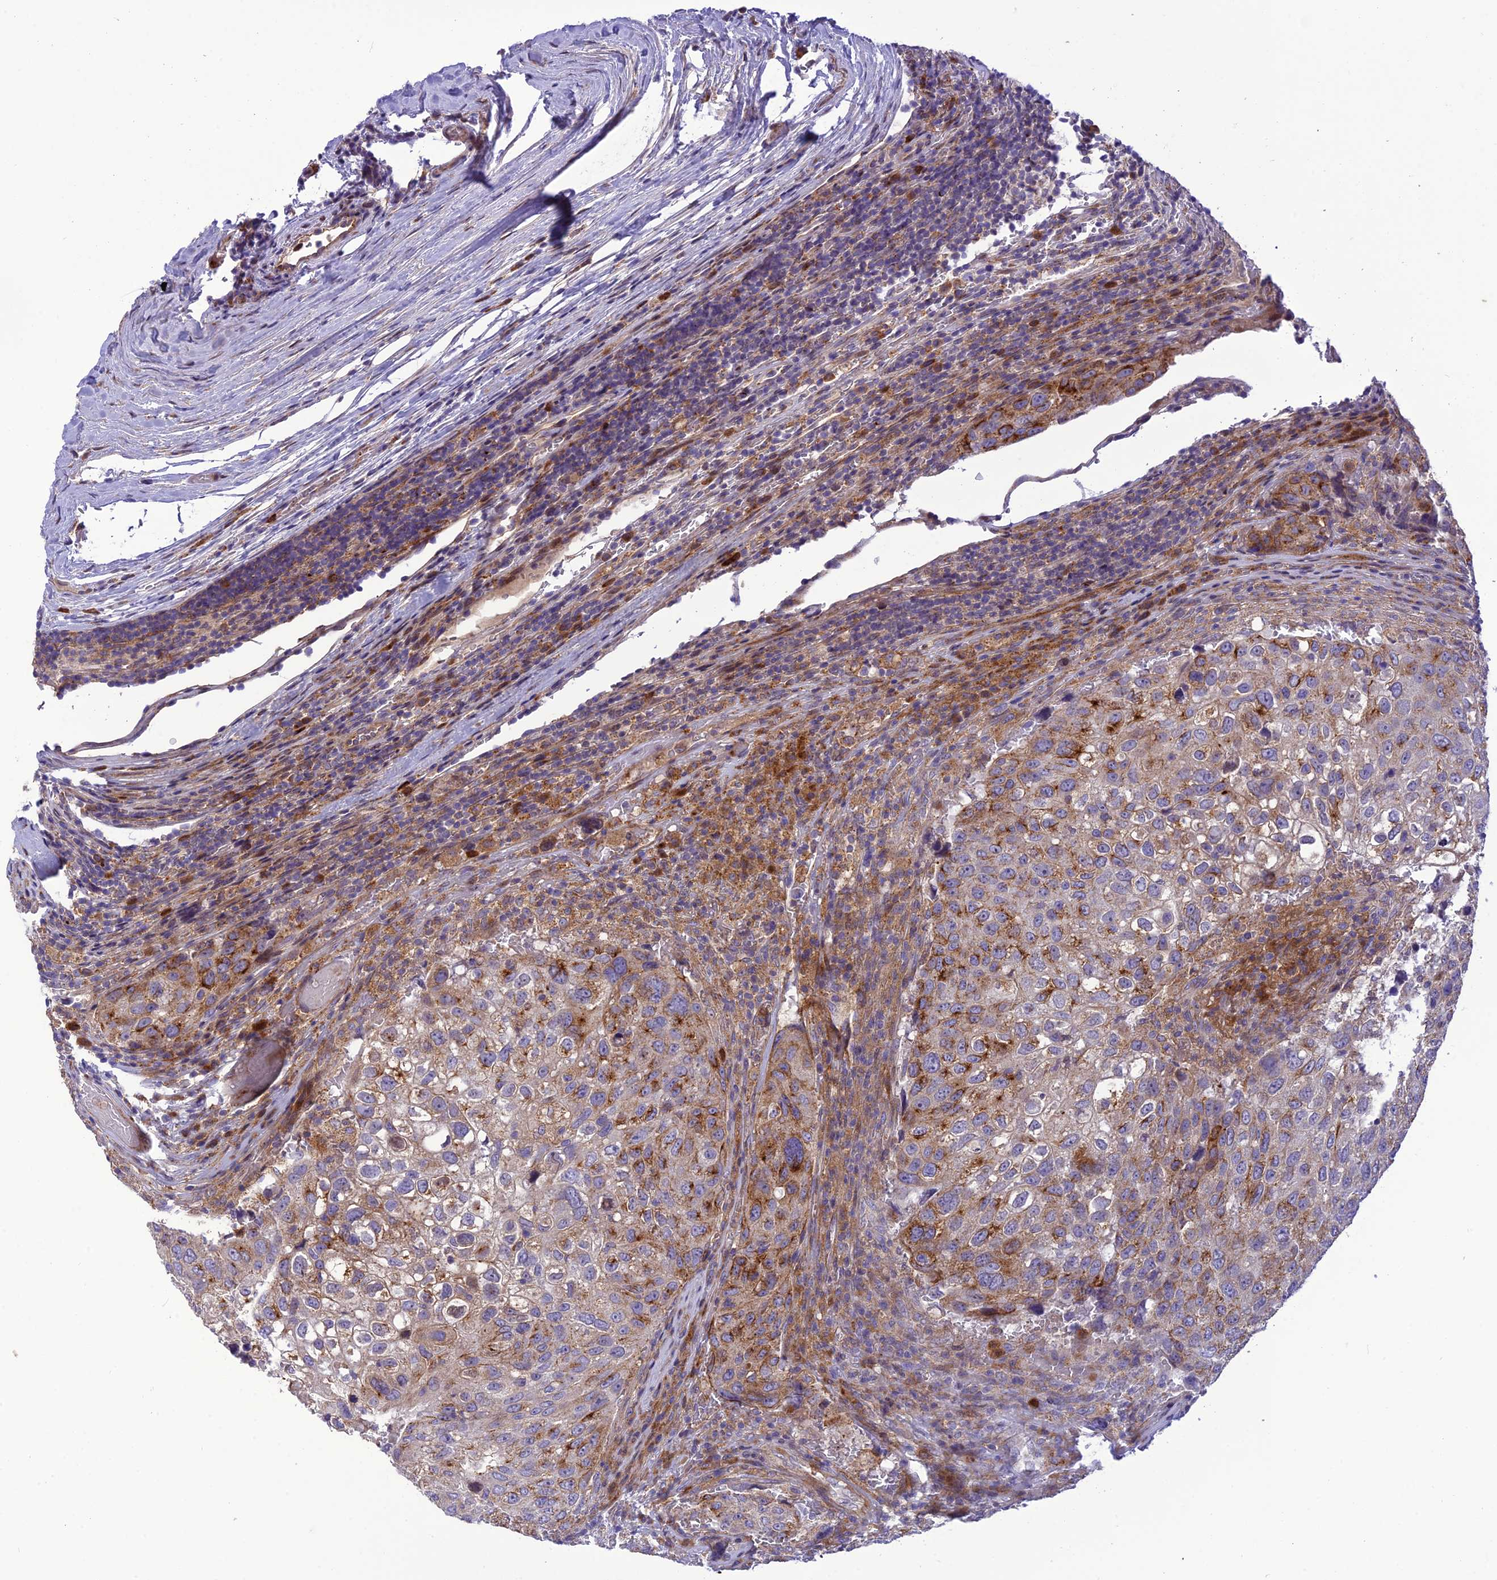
{"staining": {"intensity": "moderate", "quantity": ">75%", "location": "cytoplasmic/membranous"}, "tissue": "urothelial cancer", "cell_type": "Tumor cells", "image_type": "cancer", "snomed": [{"axis": "morphology", "description": "Urothelial carcinoma, High grade"}, {"axis": "topography", "description": "Lymph node"}, {"axis": "topography", "description": "Urinary bladder"}], "caption": "Human urothelial carcinoma (high-grade) stained with a brown dye shows moderate cytoplasmic/membranous positive positivity in about >75% of tumor cells.", "gene": "JMY", "patient": {"sex": "male", "age": 51}}